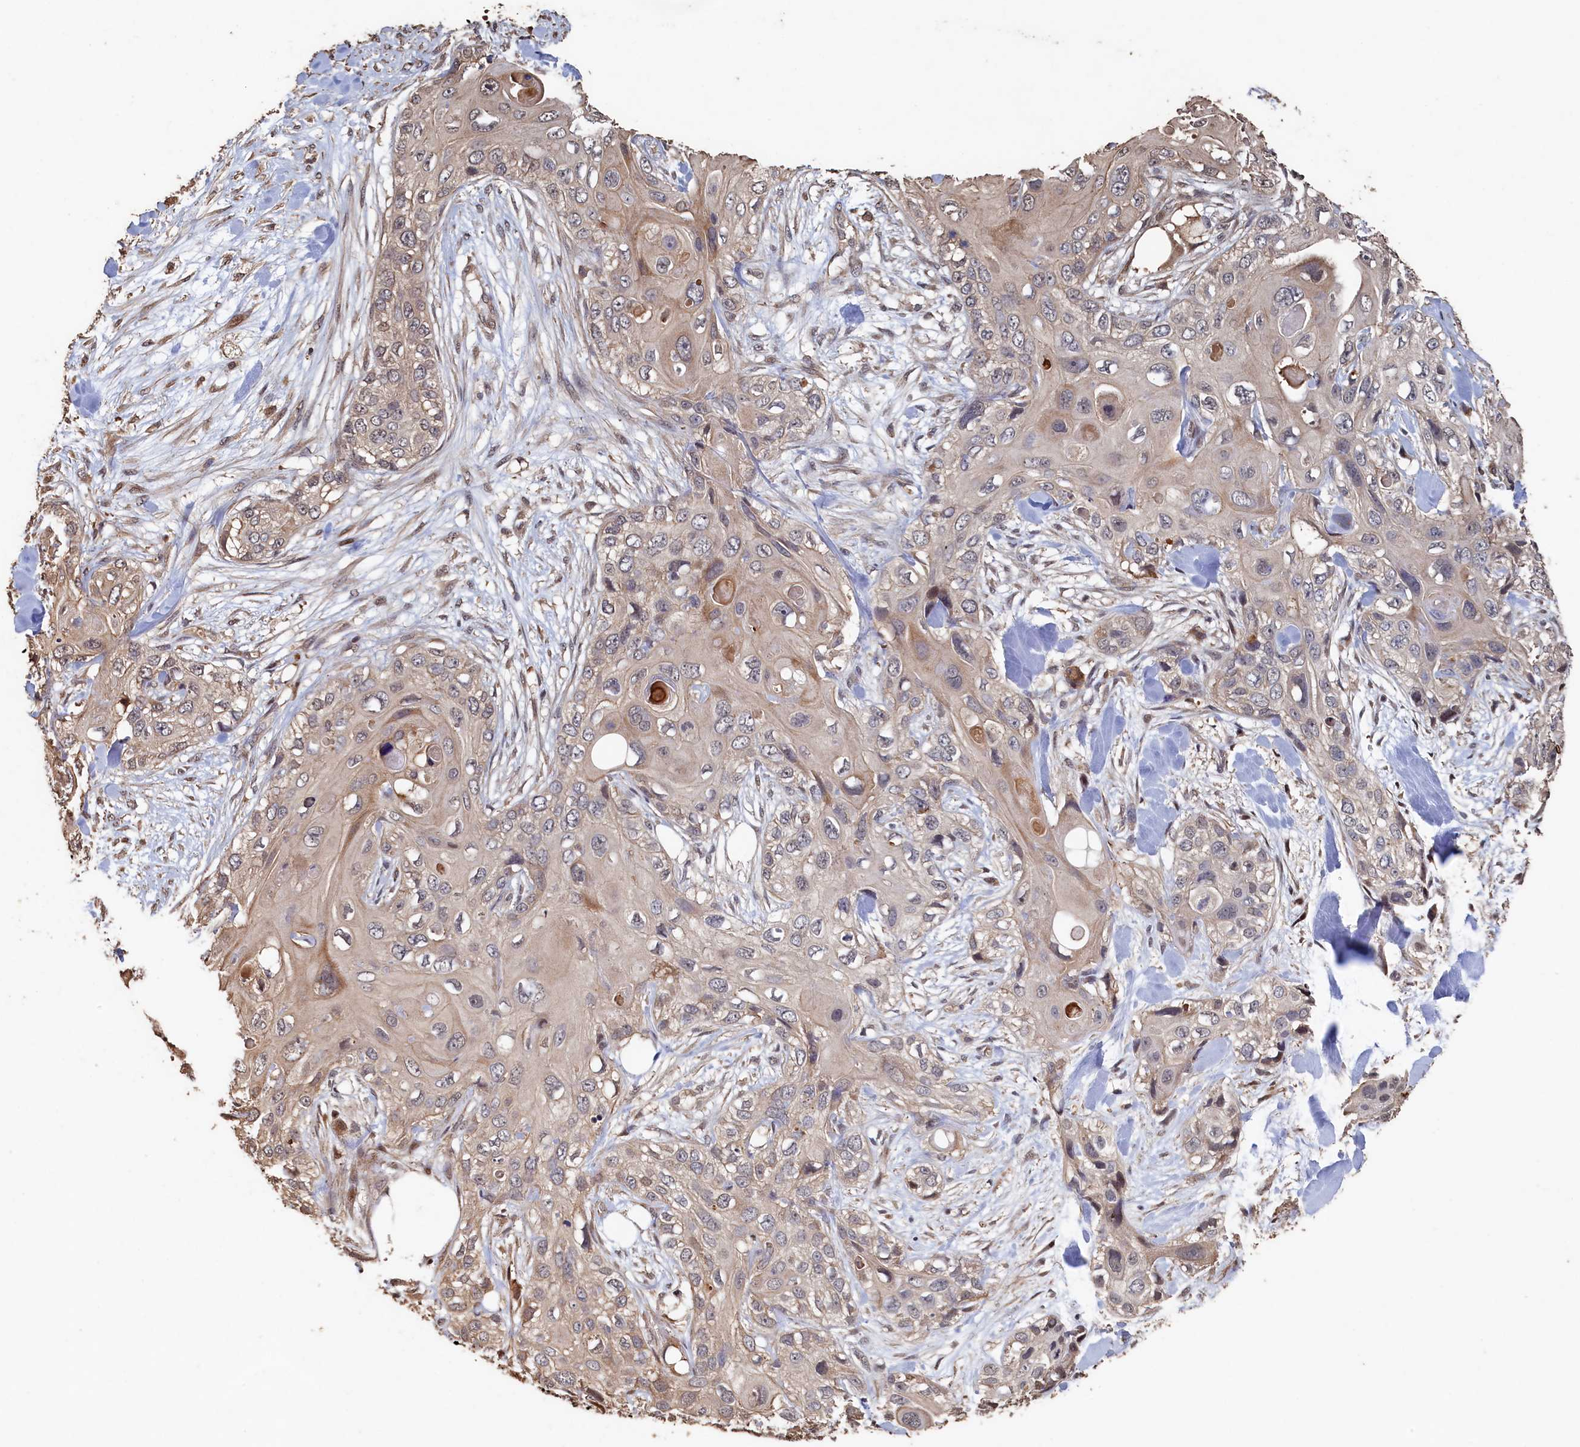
{"staining": {"intensity": "negative", "quantity": "none", "location": "none"}, "tissue": "skin cancer", "cell_type": "Tumor cells", "image_type": "cancer", "snomed": [{"axis": "morphology", "description": "Normal tissue, NOS"}, {"axis": "morphology", "description": "Squamous cell carcinoma, NOS"}, {"axis": "topography", "description": "Skin"}], "caption": "Tumor cells show no significant staining in skin cancer.", "gene": "PIGN", "patient": {"sex": "male", "age": 72}}